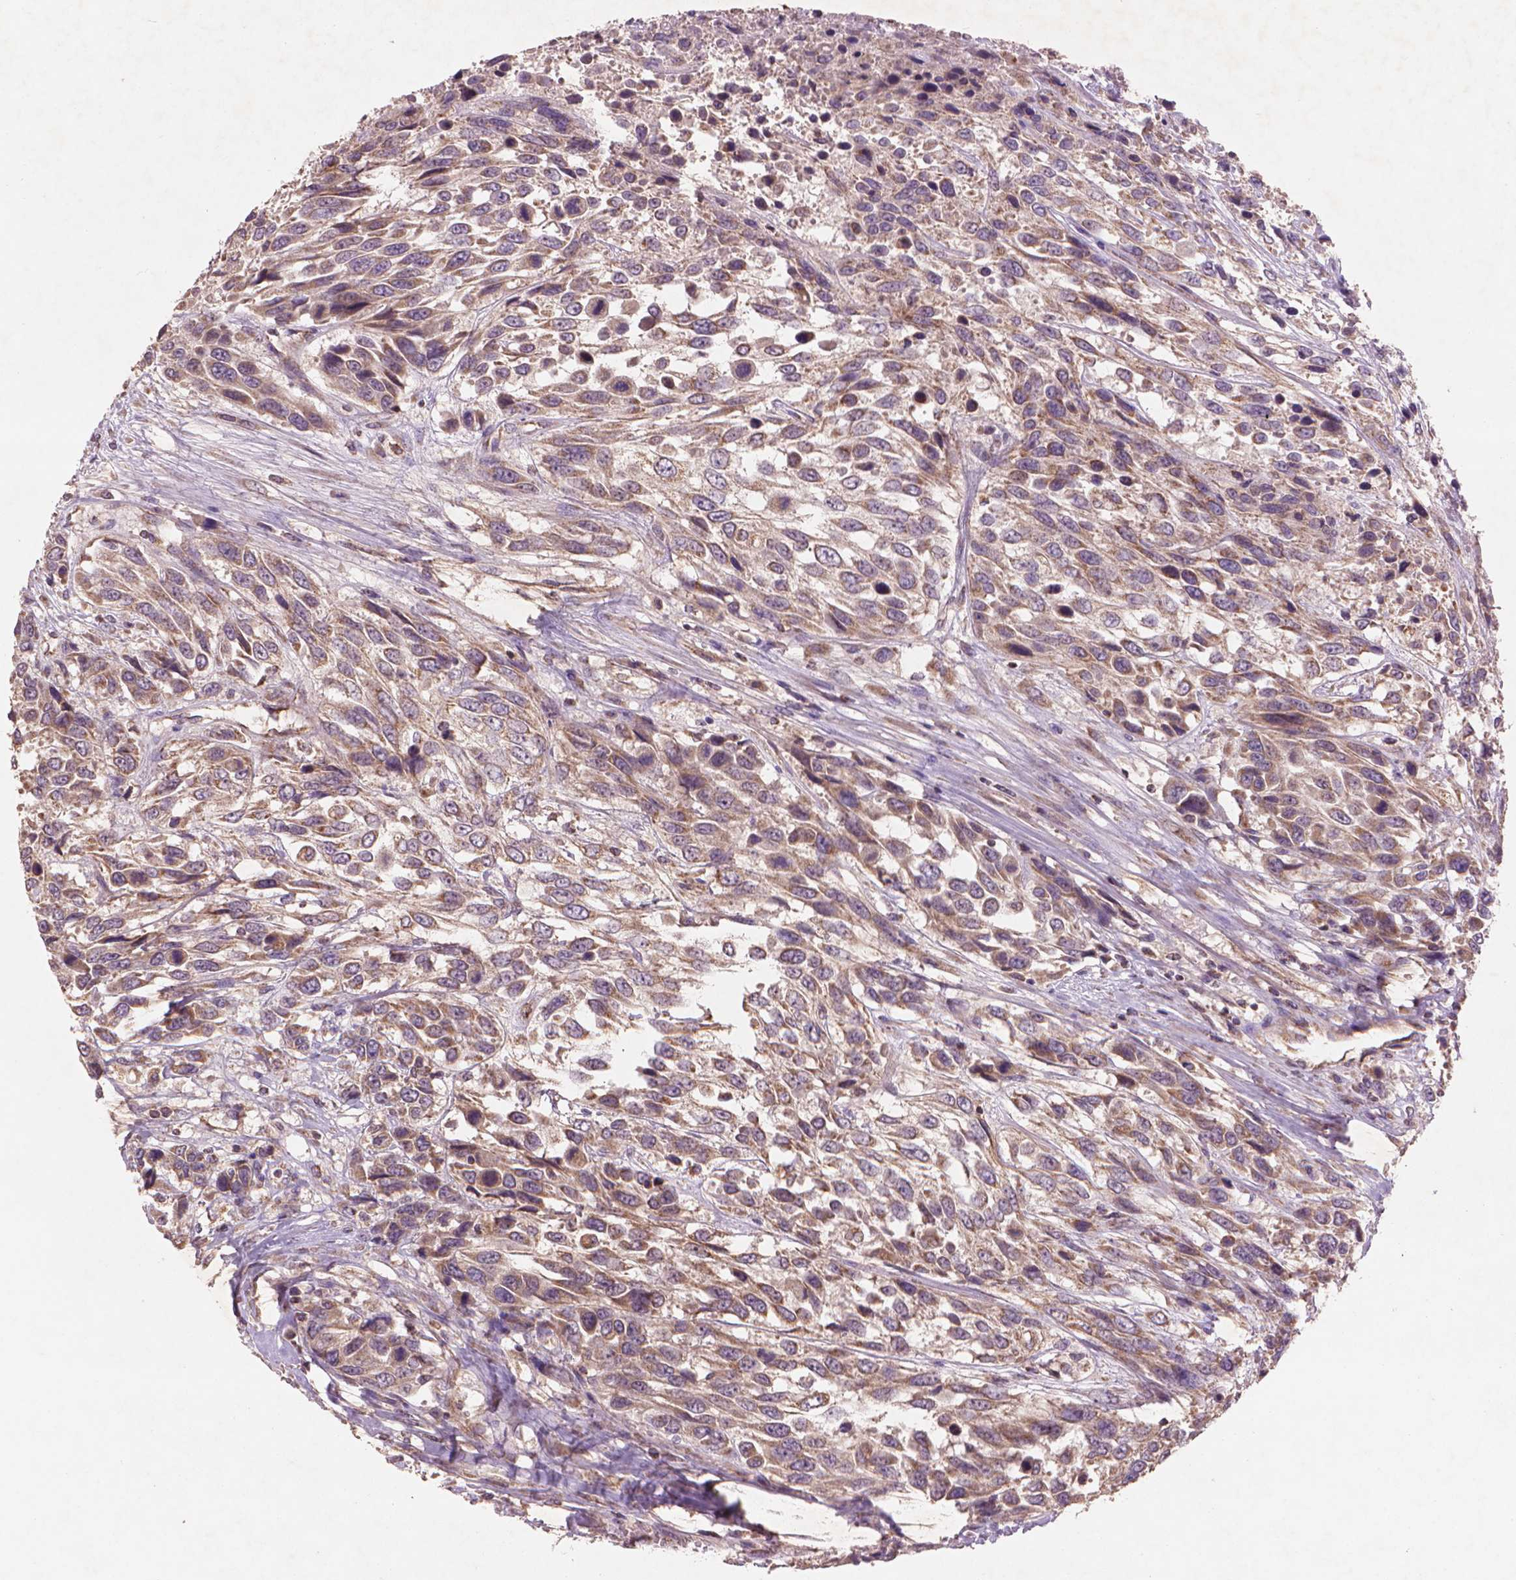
{"staining": {"intensity": "weak", "quantity": ">75%", "location": "cytoplasmic/membranous"}, "tissue": "urothelial cancer", "cell_type": "Tumor cells", "image_type": "cancer", "snomed": [{"axis": "morphology", "description": "Urothelial carcinoma, High grade"}, {"axis": "topography", "description": "Urinary bladder"}], "caption": "Urothelial cancer tissue exhibits weak cytoplasmic/membranous staining in about >75% of tumor cells, visualized by immunohistochemistry.", "gene": "NLRX1", "patient": {"sex": "female", "age": 70}}